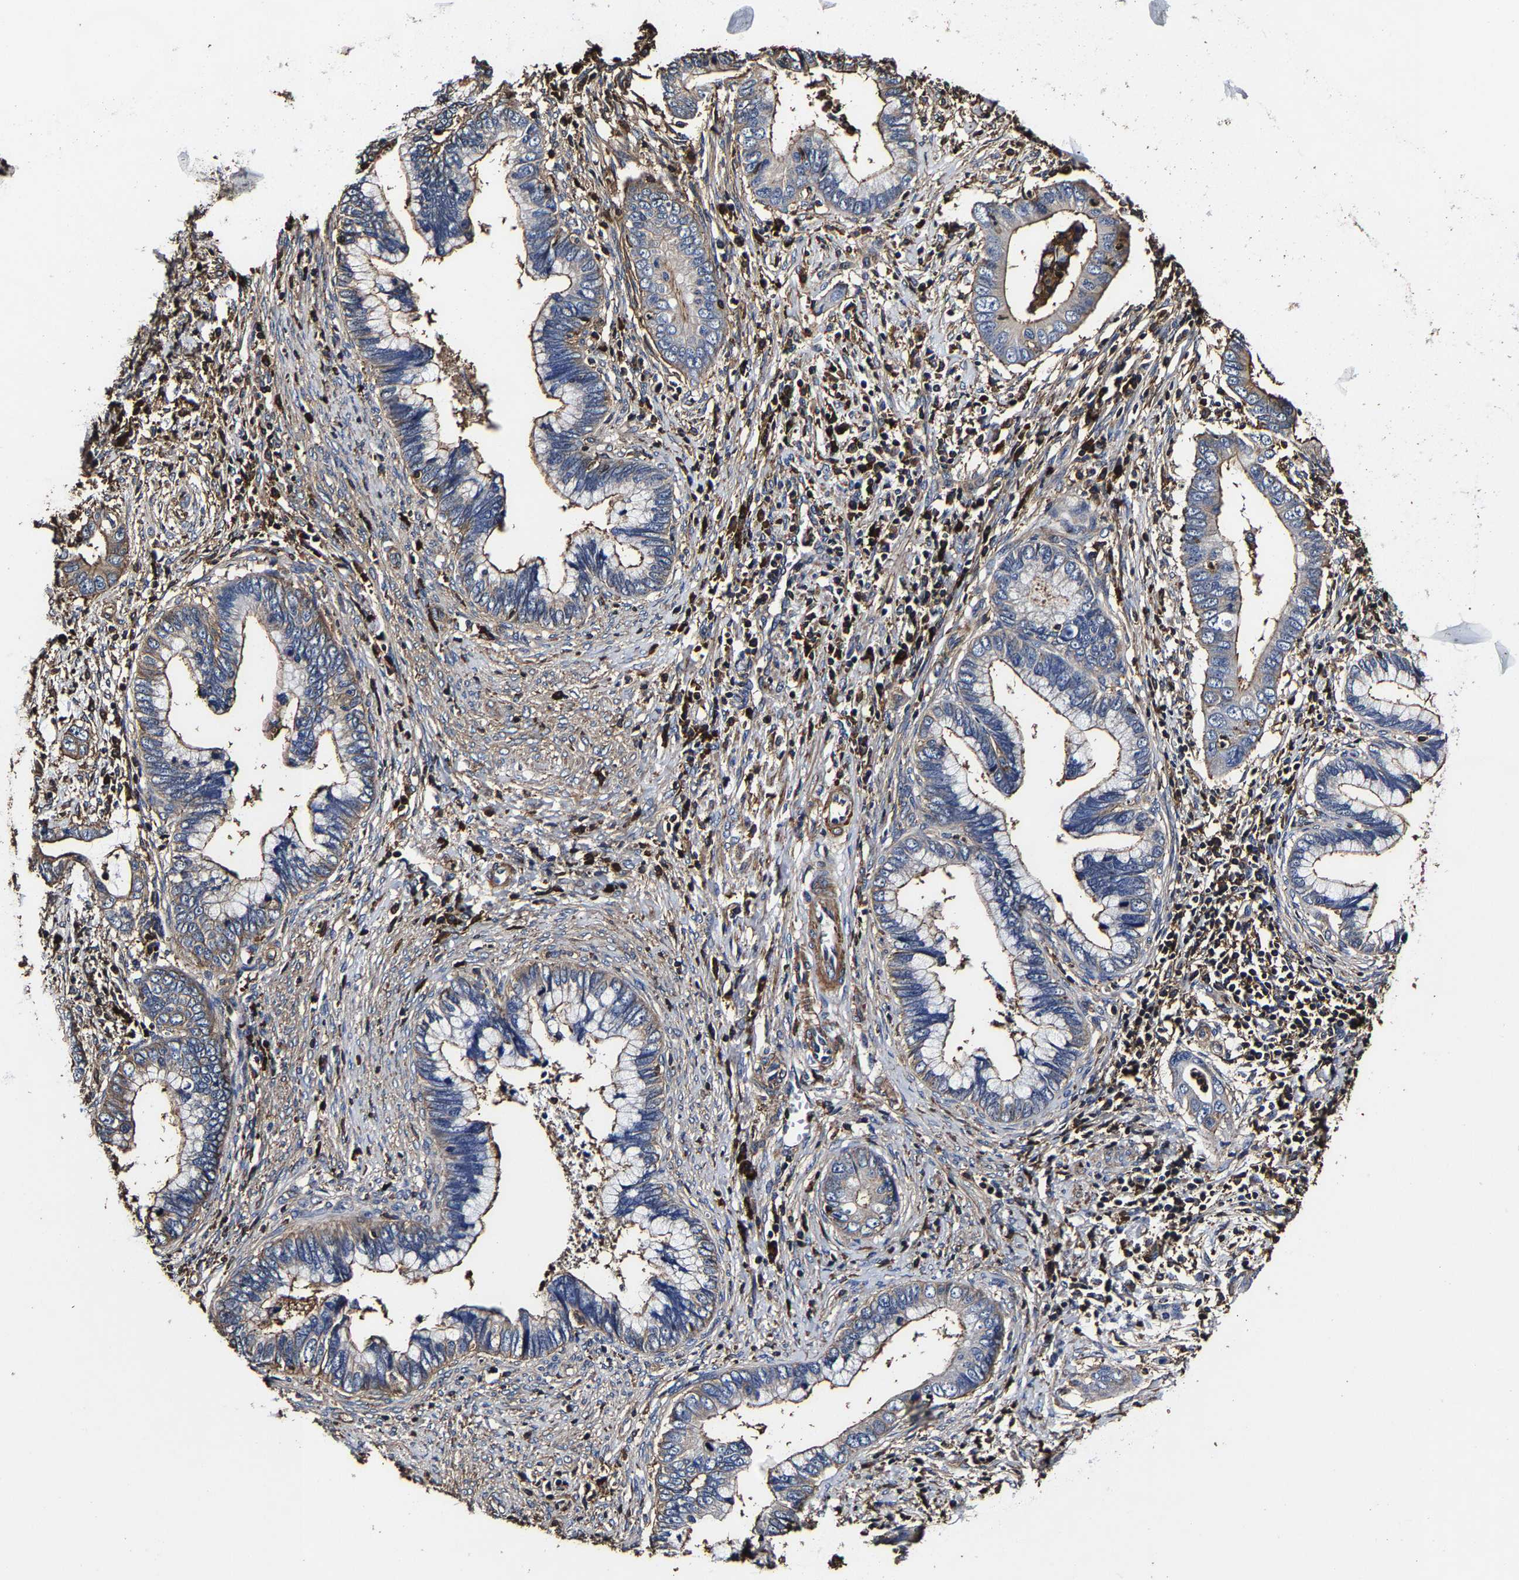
{"staining": {"intensity": "weak", "quantity": "<25%", "location": "cytoplasmic/membranous"}, "tissue": "cervical cancer", "cell_type": "Tumor cells", "image_type": "cancer", "snomed": [{"axis": "morphology", "description": "Adenocarcinoma, NOS"}, {"axis": "topography", "description": "Cervix"}], "caption": "Immunohistochemical staining of human cervical adenocarcinoma displays no significant positivity in tumor cells.", "gene": "SSH3", "patient": {"sex": "female", "age": 44}}